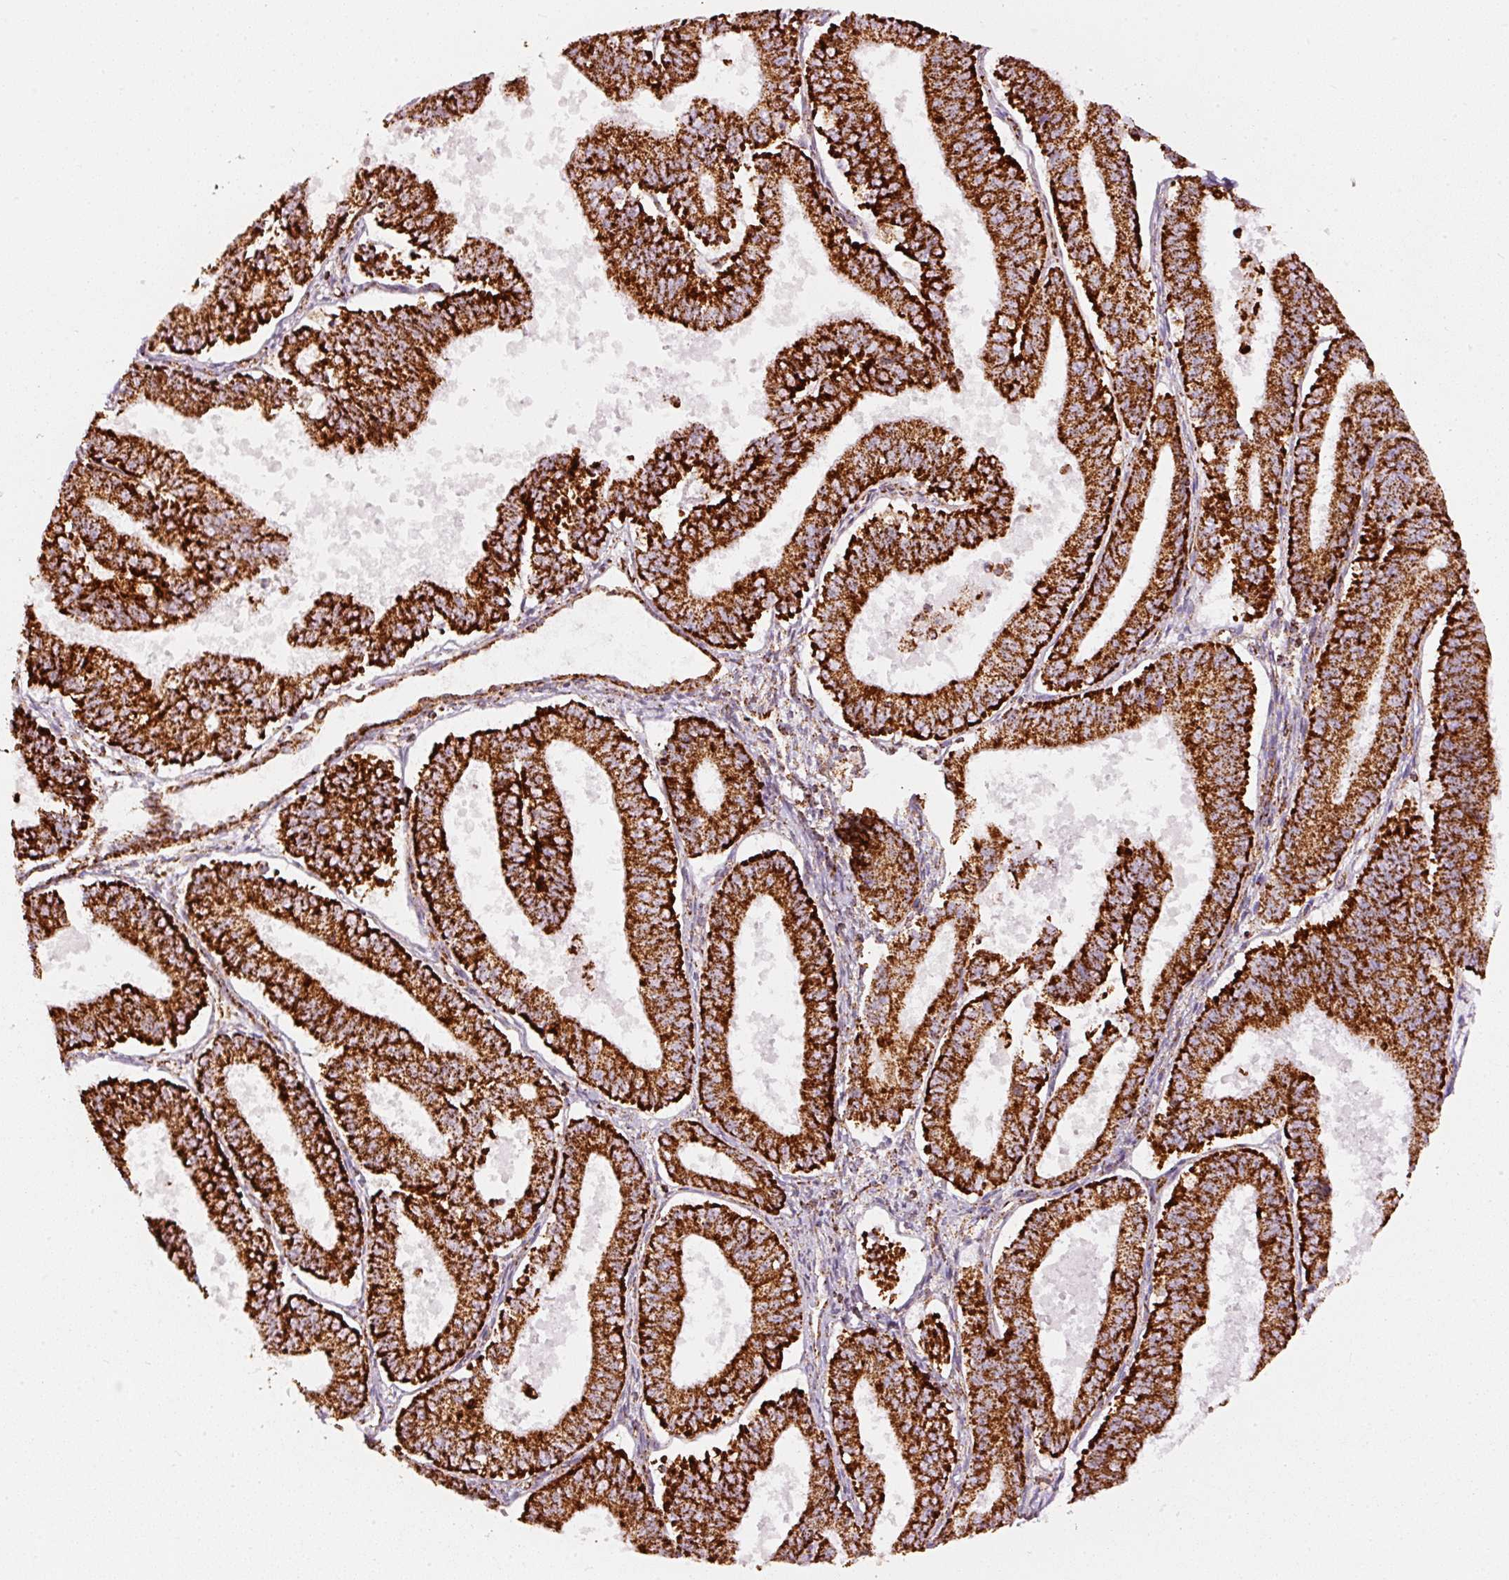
{"staining": {"intensity": "strong", "quantity": ">75%", "location": "cytoplasmic/membranous"}, "tissue": "endometrial cancer", "cell_type": "Tumor cells", "image_type": "cancer", "snomed": [{"axis": "morphology", "description": "Adenocarcinoma, NOS"}, {"axis": "topography", "description": "Endometrium"}], "caption": "Protein expression analysis of adenocarcinoma (endometrial) displays strong cytoplasmic/membranous expression in approximately >75% of tumor cells.", "gene": "UQCRC1", "patient": {"sex": "female", "age": 73}}